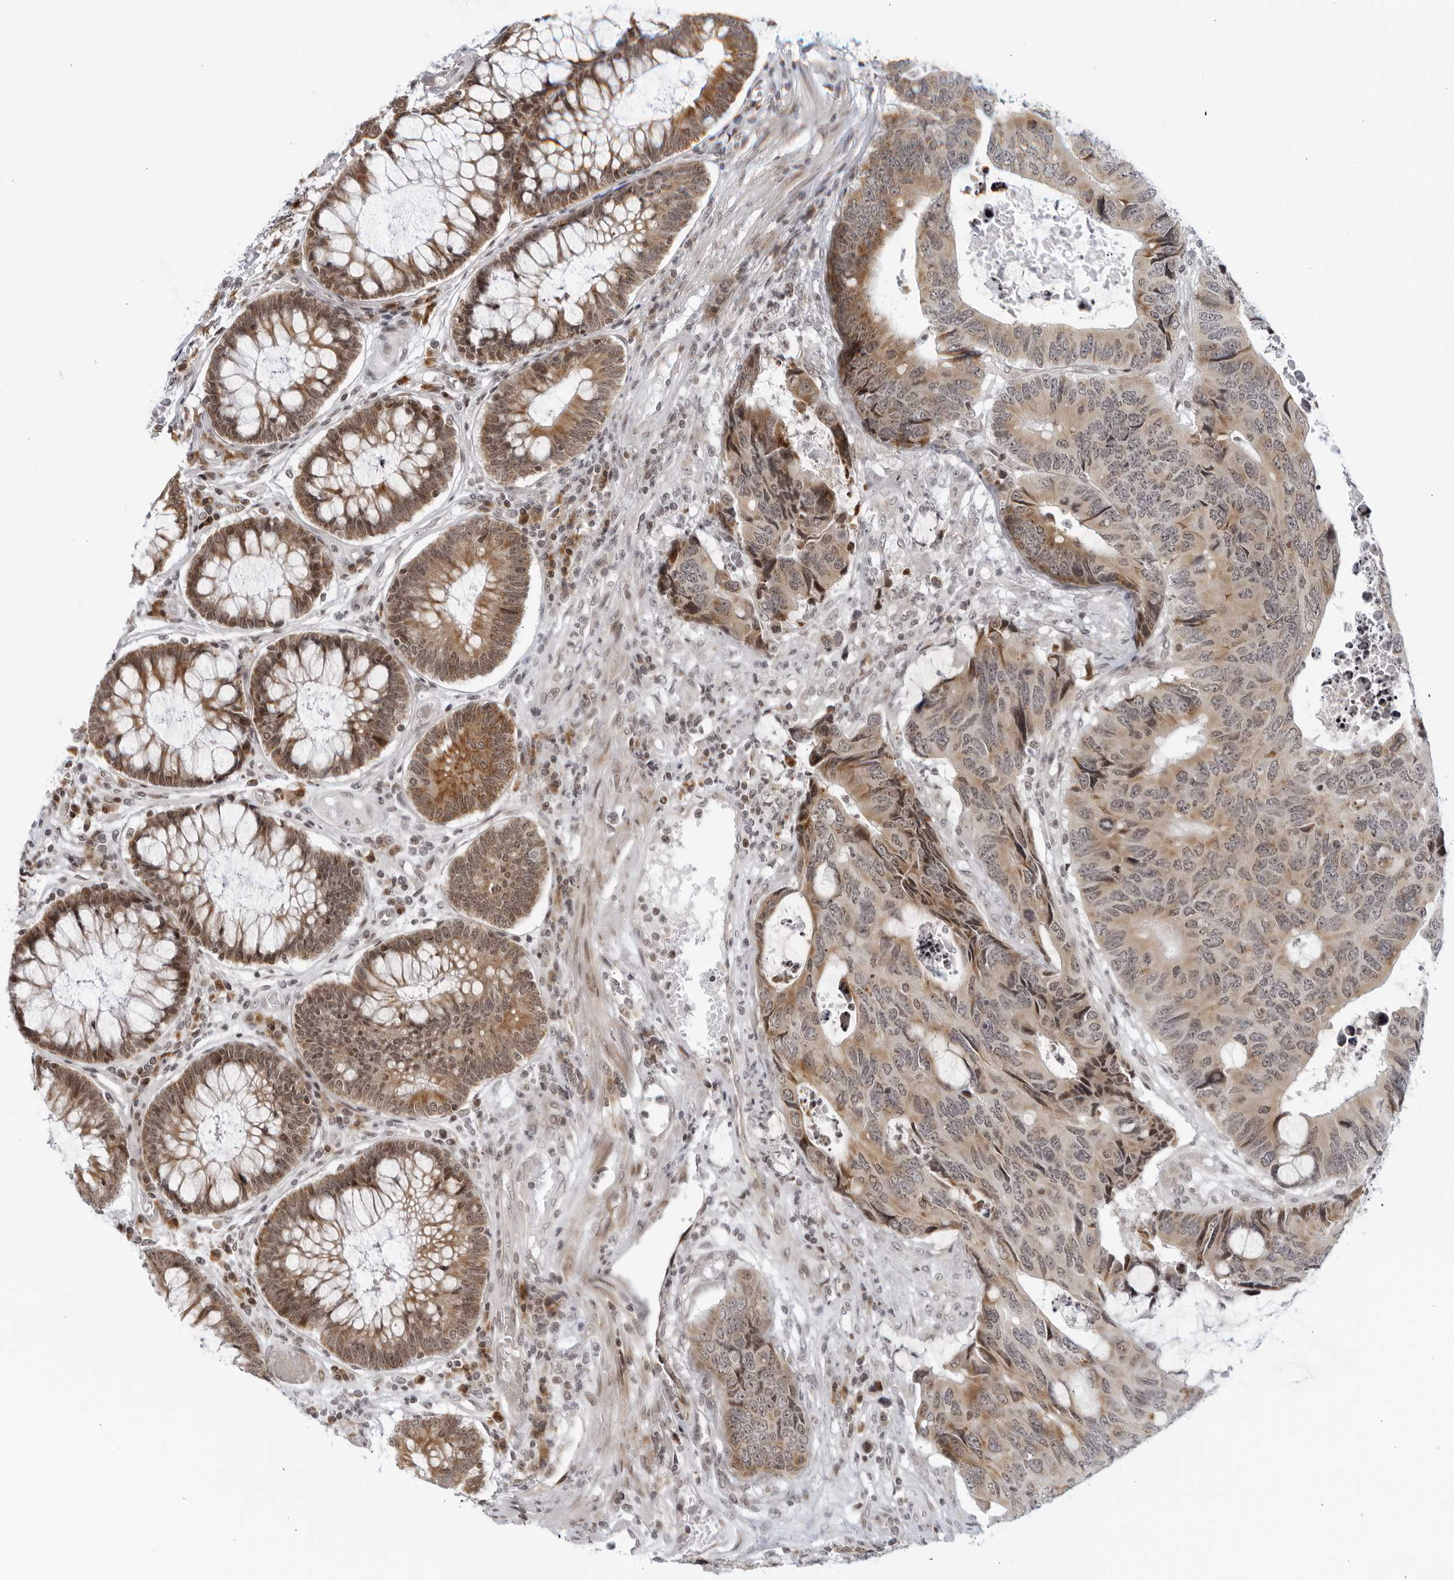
{"staining": {"intensity": "weak", "quantity": ">75%", "location": "cytoplasmic/membranous"}, "tissue": "colorectal cancer", "cell_type": "Tumor cells", "image_type": "cancer", "snomed": [{"axis": "morphology", "description": "Adenocarcinoma, NOS"}, {"axis": "topography", "description": "Rectum"}], "caption": "Protein staining of adenocarcinoma (colorectal) tissue reveals weak cytoplasmic/membranous expression in approximately >75% of tumor cells. (DAB = brown stain, brightfield microscopy at high magnification).", "gene": "RAB11FIP3", "patient": {"sex": "male", "age": 84}}